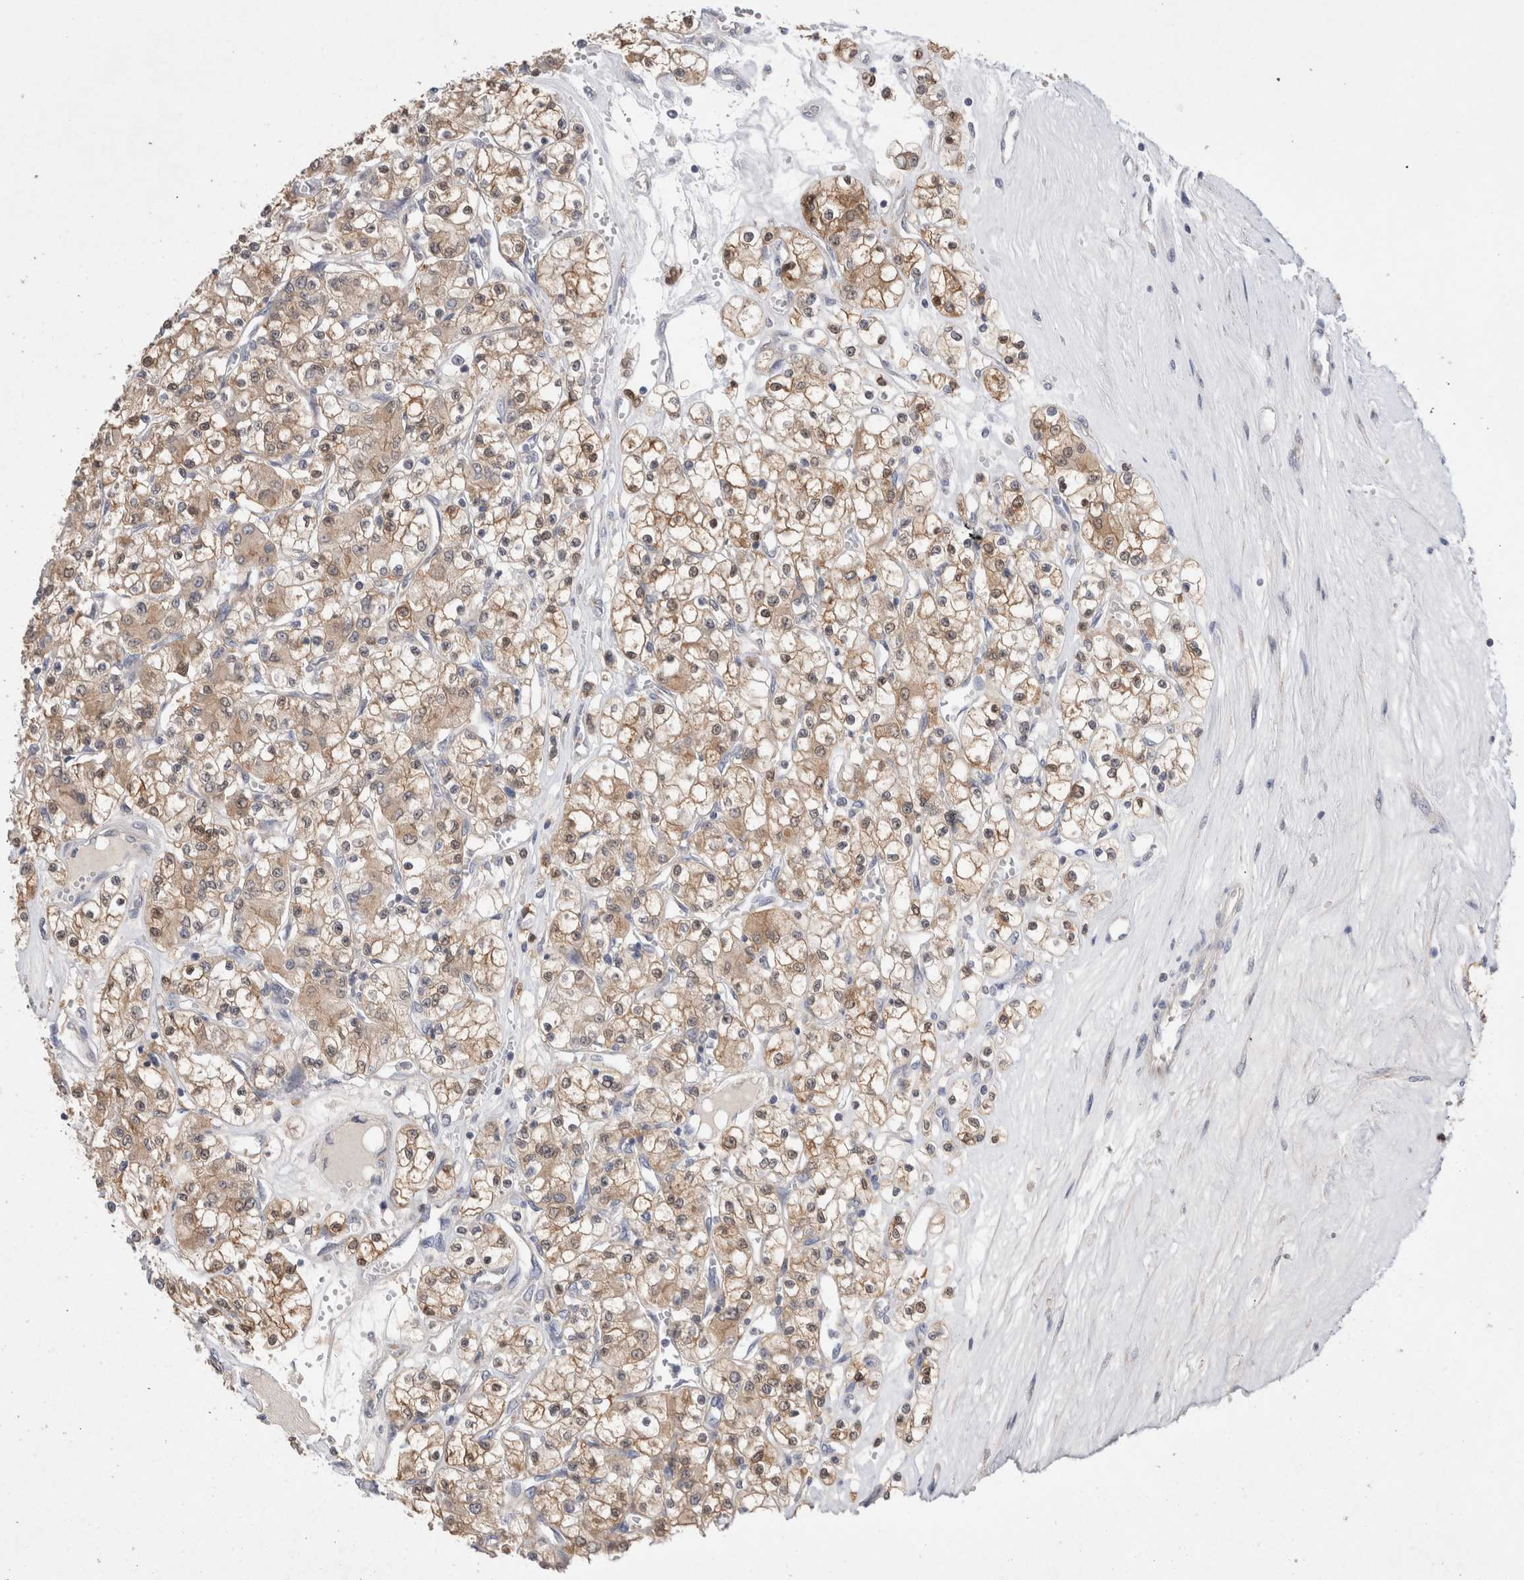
{"staining": {"intensity": "moderate", "quantity": ">75%", "location": "cytoplasmic/membranous"}, "tissue": "renal cancer", "cell_type": "Tumor cells", "image_type": "cancer", "snomed": [{"axis": "morphology", "description": "Adenocarcinoma, NOS"}, {"axis": "topography", "description": "Kidney"}], "caption": "Protein expression analysis of human renal cancer (adenocarcinoma) reveals moderate cytoplasmic/membranous positivity in approximately >75% of tumor cells.", "gene": "IFT74", "patient": {"sex": "female", "age": 59}}